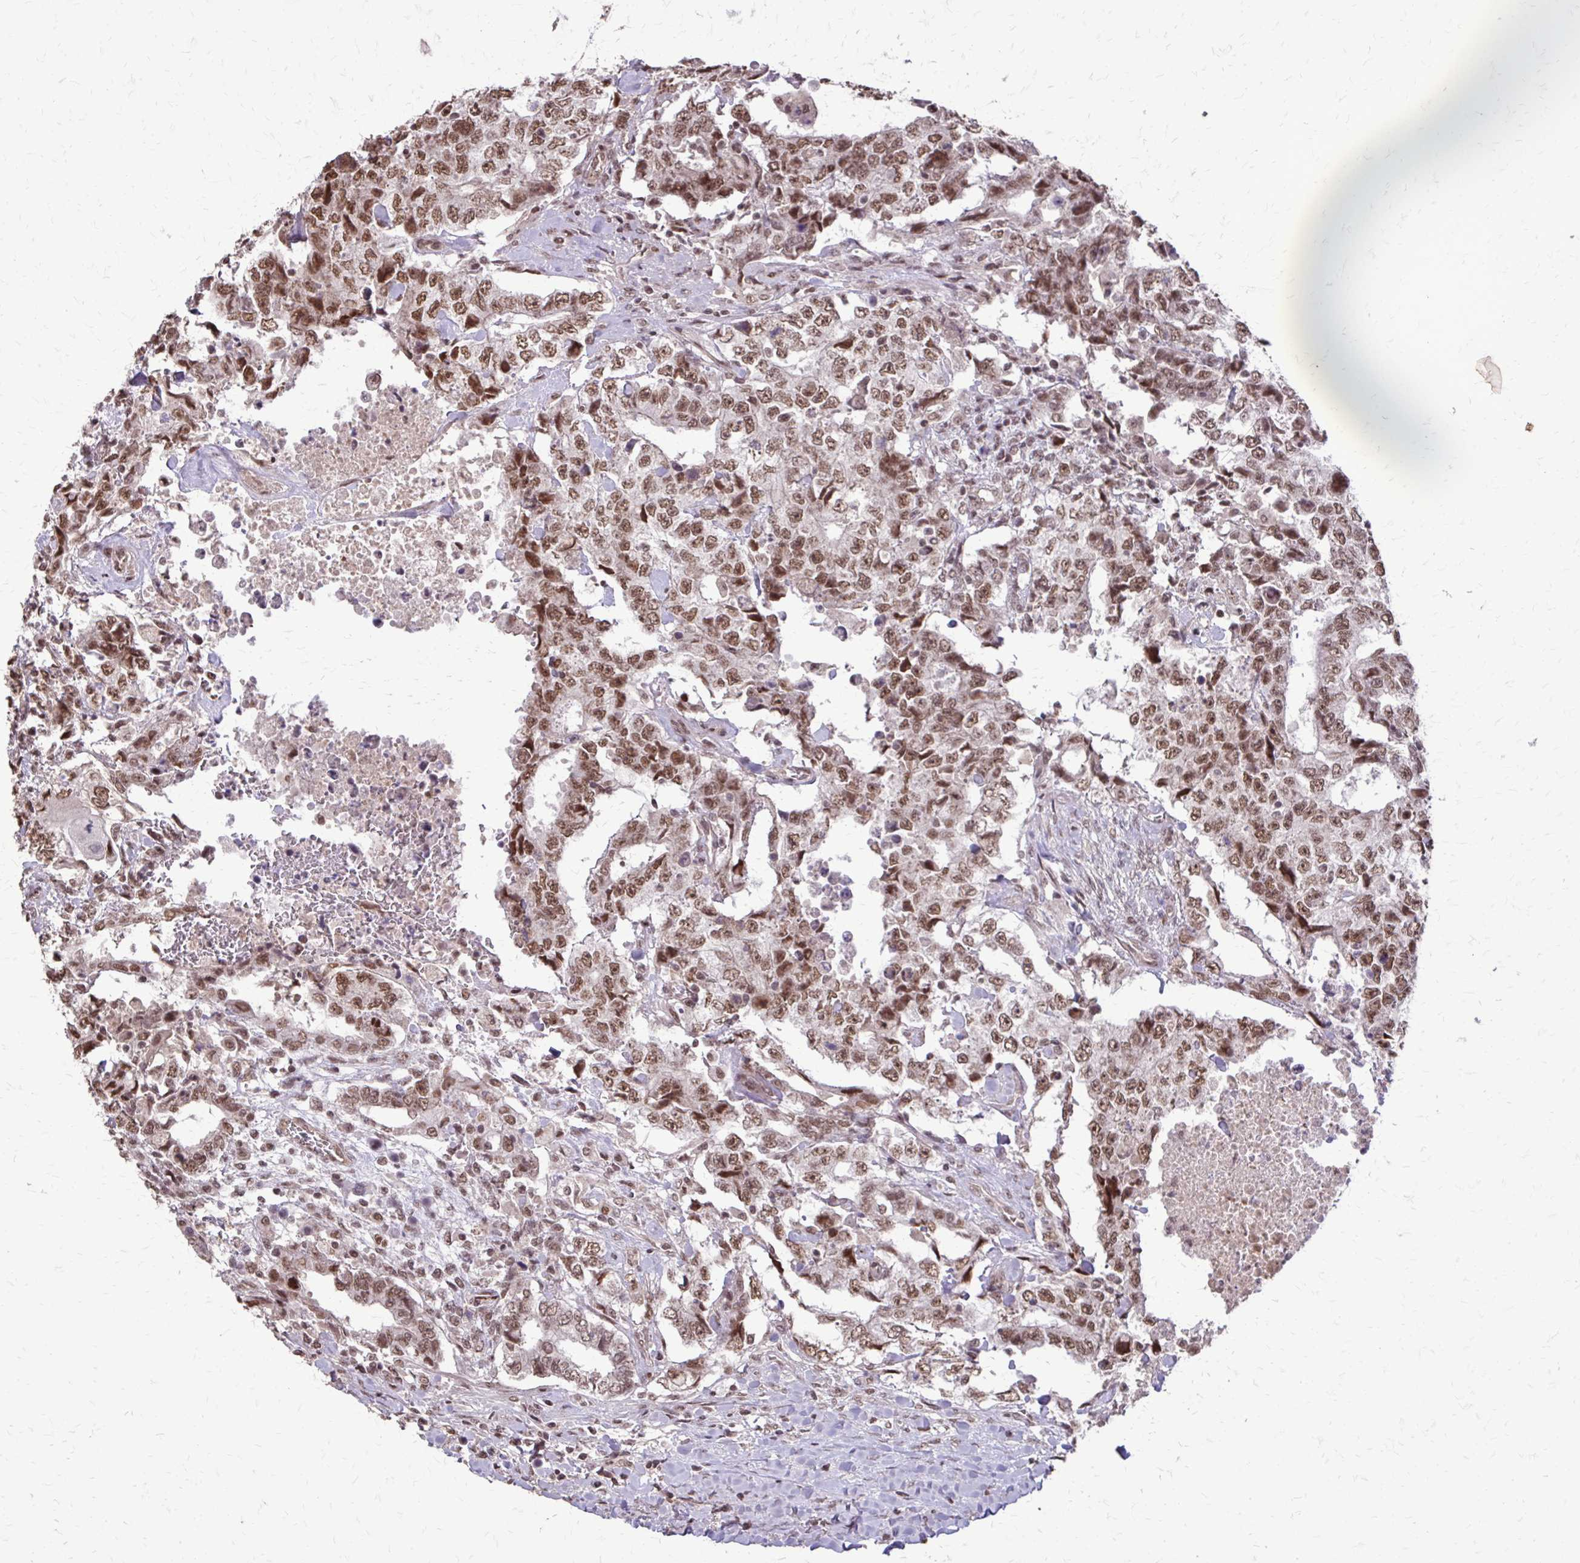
{"staining": {"intensity": "moderate", "quantity": ">75%", "location": "nuclear"}, "tissue": "testis cancer", "cell_type": "Tumor cells", "image_type": "cancer", "snomed": [{"axis": "morphology", "description": "Carcinoma, Embryonal, NOS"}, {"axis": "topography", "description": "Testis"}], "caption": "This micrograph reveals testis embryonal carcinoma stained with immunohistochemistry to label a protein in brown. The nuclear of tumor cells show moderate positivity for the protein. Nuclei are counter-stained blue.", "gene": "SS18", "patient": {"sex": "male", "age": 24}}